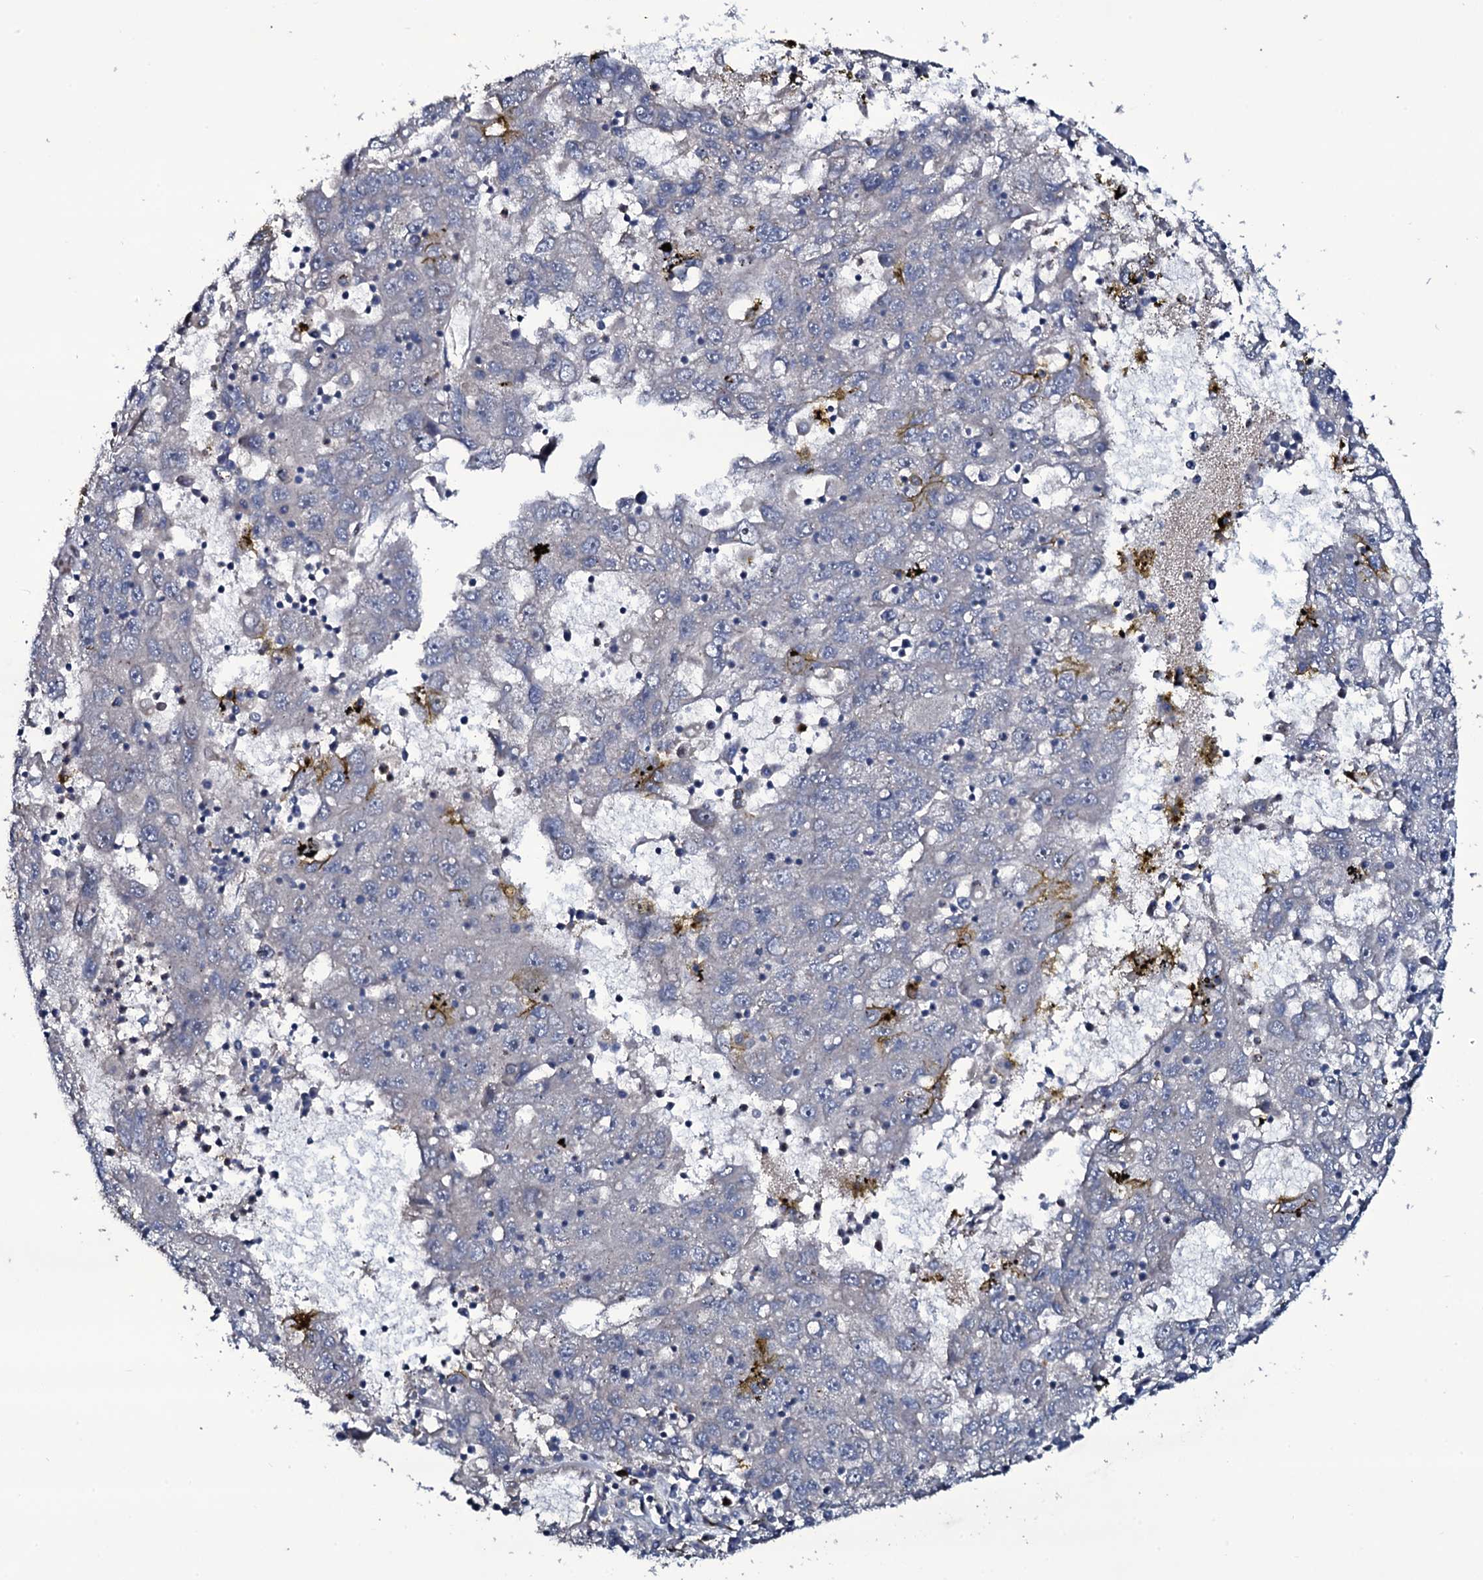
{"staining": {"intensity": "negative", "quantity": "none", "location": "none"}, "tissue": "liver cancer", "cell_type": "Tumor cells", "image_type": "cancer", "snomed": [{"axis": "morphology", "description": "Carcinoma, Hepatocellular, NOS"}, {"axis": "topography", "description": "Liver"}], "caption": "DAB immunohistochemical staining of liver cancer (hepatocellular carcinoma) demonstrates no significant positivity in tumor cells. The staining is performed using DAB (3,3'-diaminobenzidine) brown chromogen with nuclei counter-stained in using hematoxylin.", "gene": "WIPF3", "patient": {"sex": "male", "age": 49}}